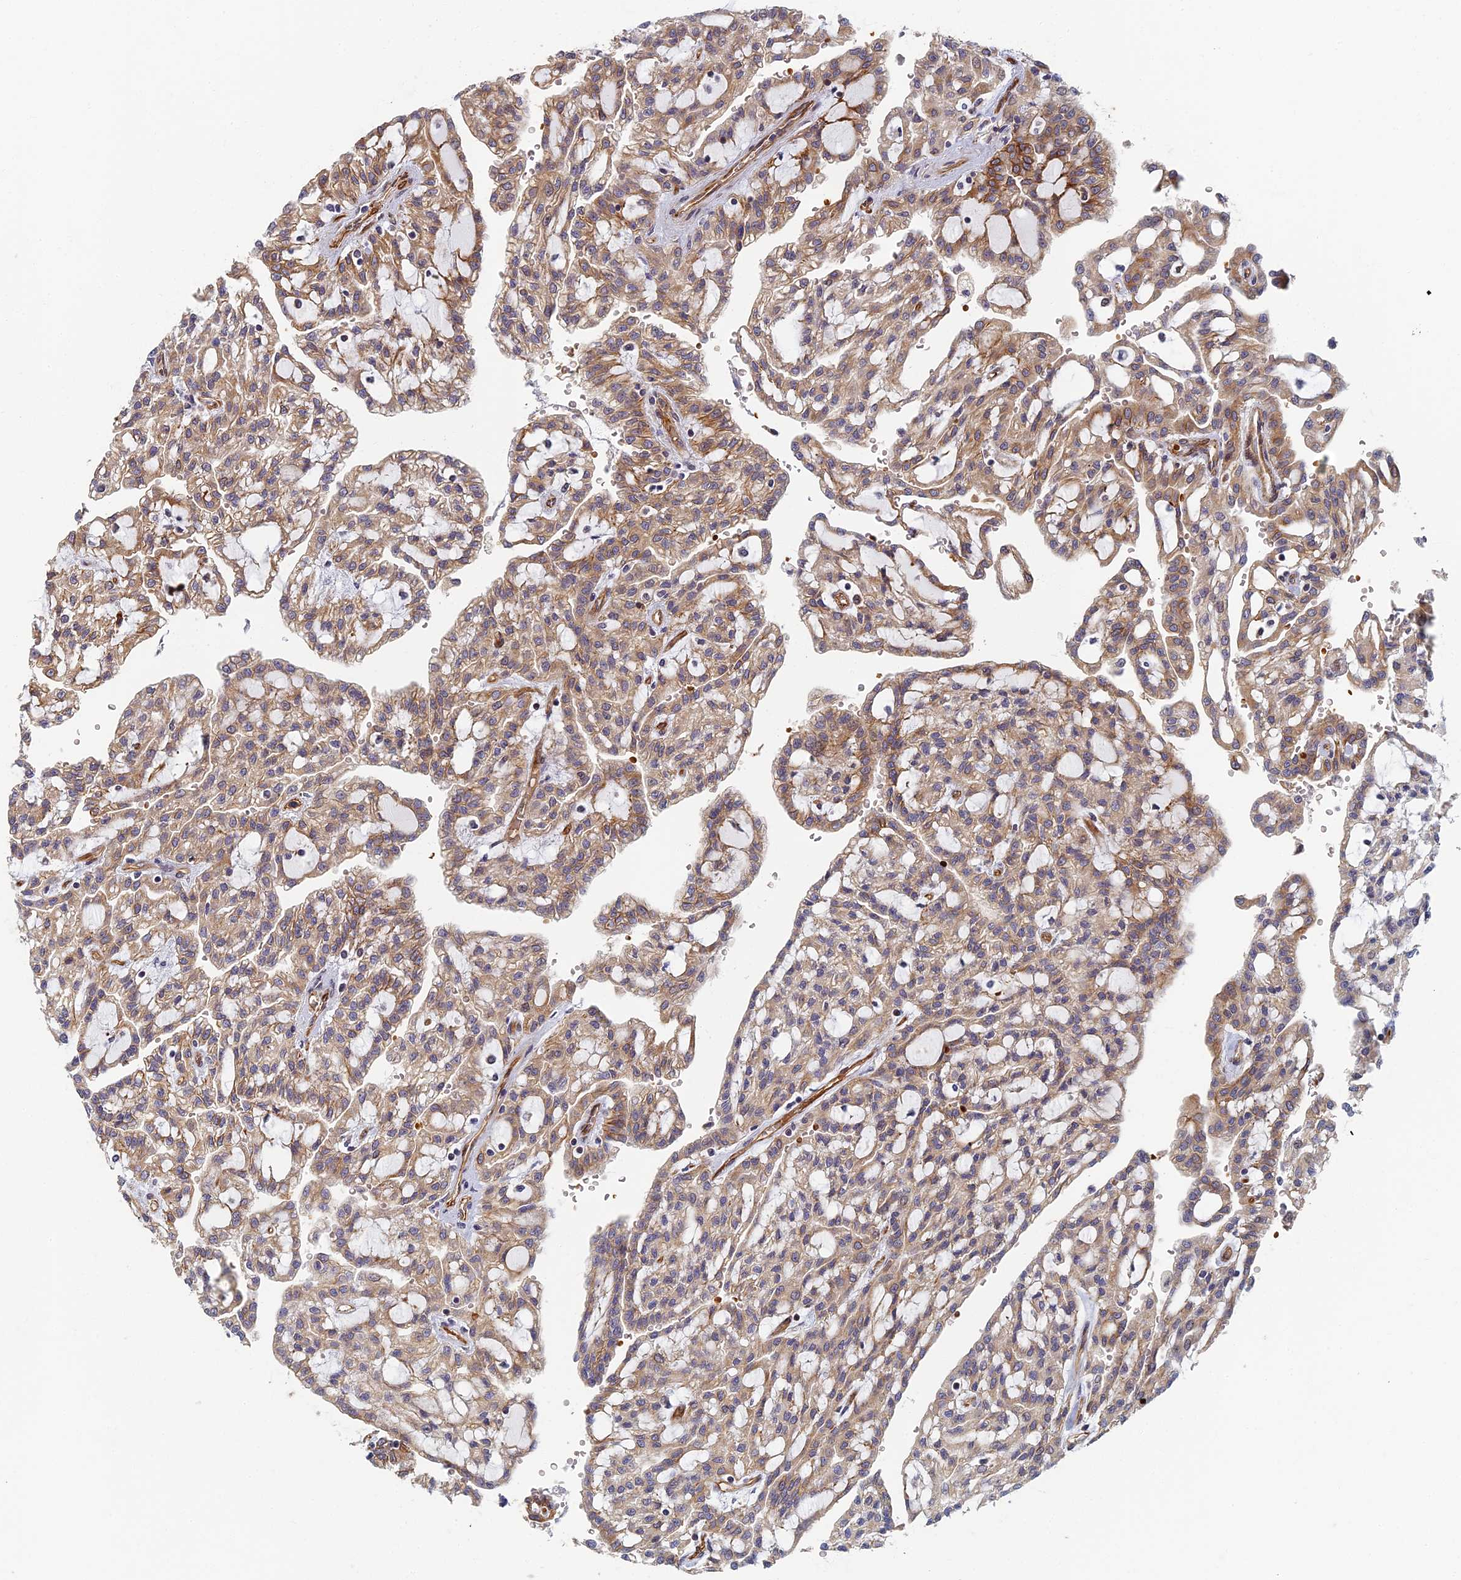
{"staining": {"intensity": "weak", "quantity": ">75%", "location": "cytoplasmic/membranous"}, "tissue": "renal cancer", "cell_type": "Tumor cells", "image_type": "cancer", "snomed": [{"axis": "morphology", "description": "Adenocarcinoma, NOS"}, {"axis": "topography", "description": "Kidney"}], "caption": "Human adenocarcinoma (renal) stained with a brown dye displays weak cytoplasmic/membranous positive expression in approximately >75% of tumor cells.", "gene": "ABCB10", "patient": {"sex": "male", "age": 63}}